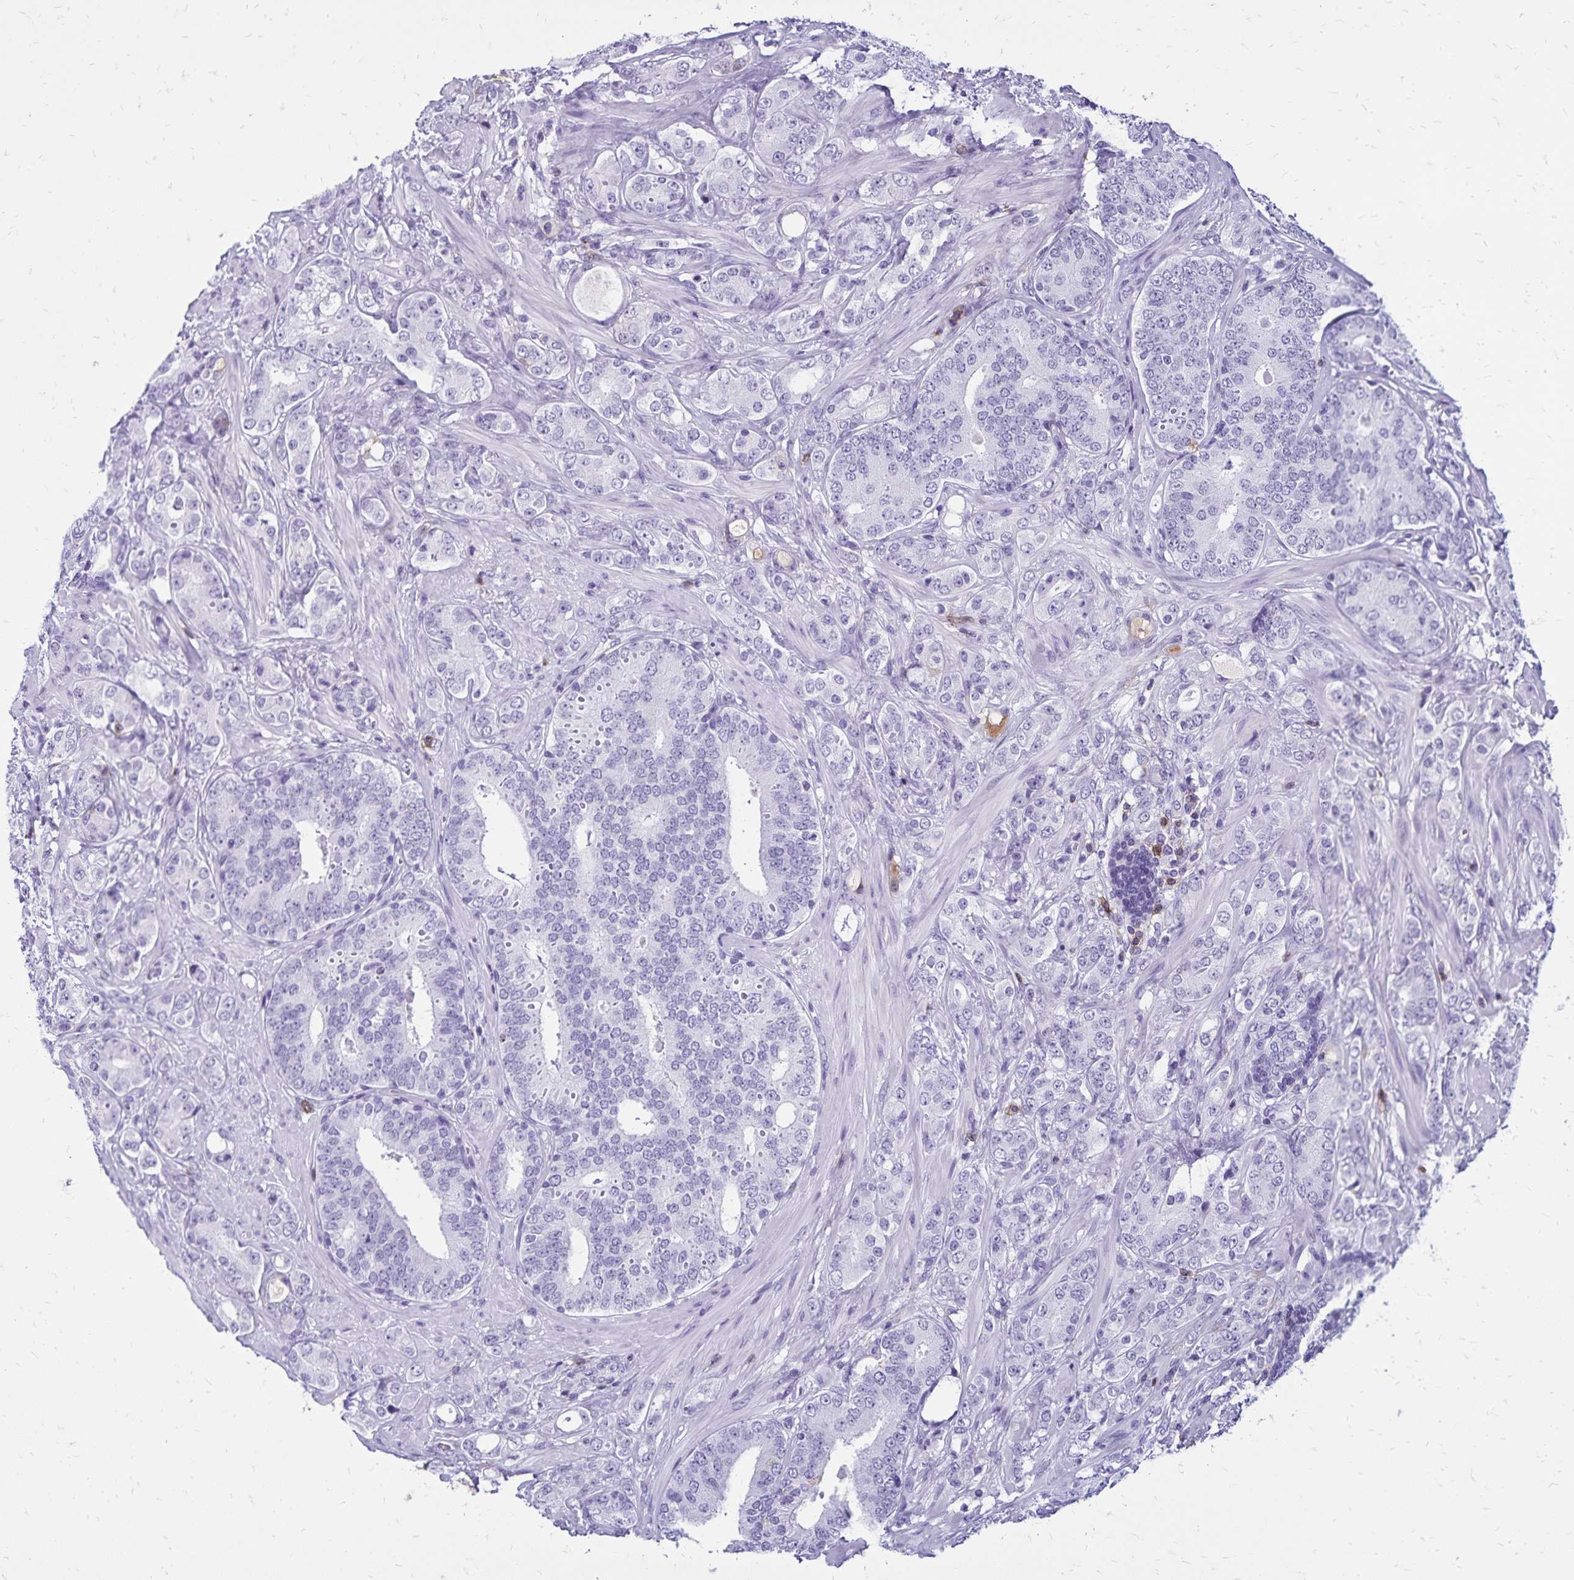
{"staining": {"intensity": "negative", "quantity": "none", "location": "none"}, "tissue": "prostate cancer", "cell_type": "Tumor cells", "image_type": "cancer", "snomed": [{"axis": "morphology", "description": "Adenocarcinoma, High grade"}, {"axis": "topography", "description": "Prostate"}], "caption": "The micrograph displays no staining of tumor cells in prostate cancer.", "gene": "CD27", "patient": {"sex": "male", "age": 62}}